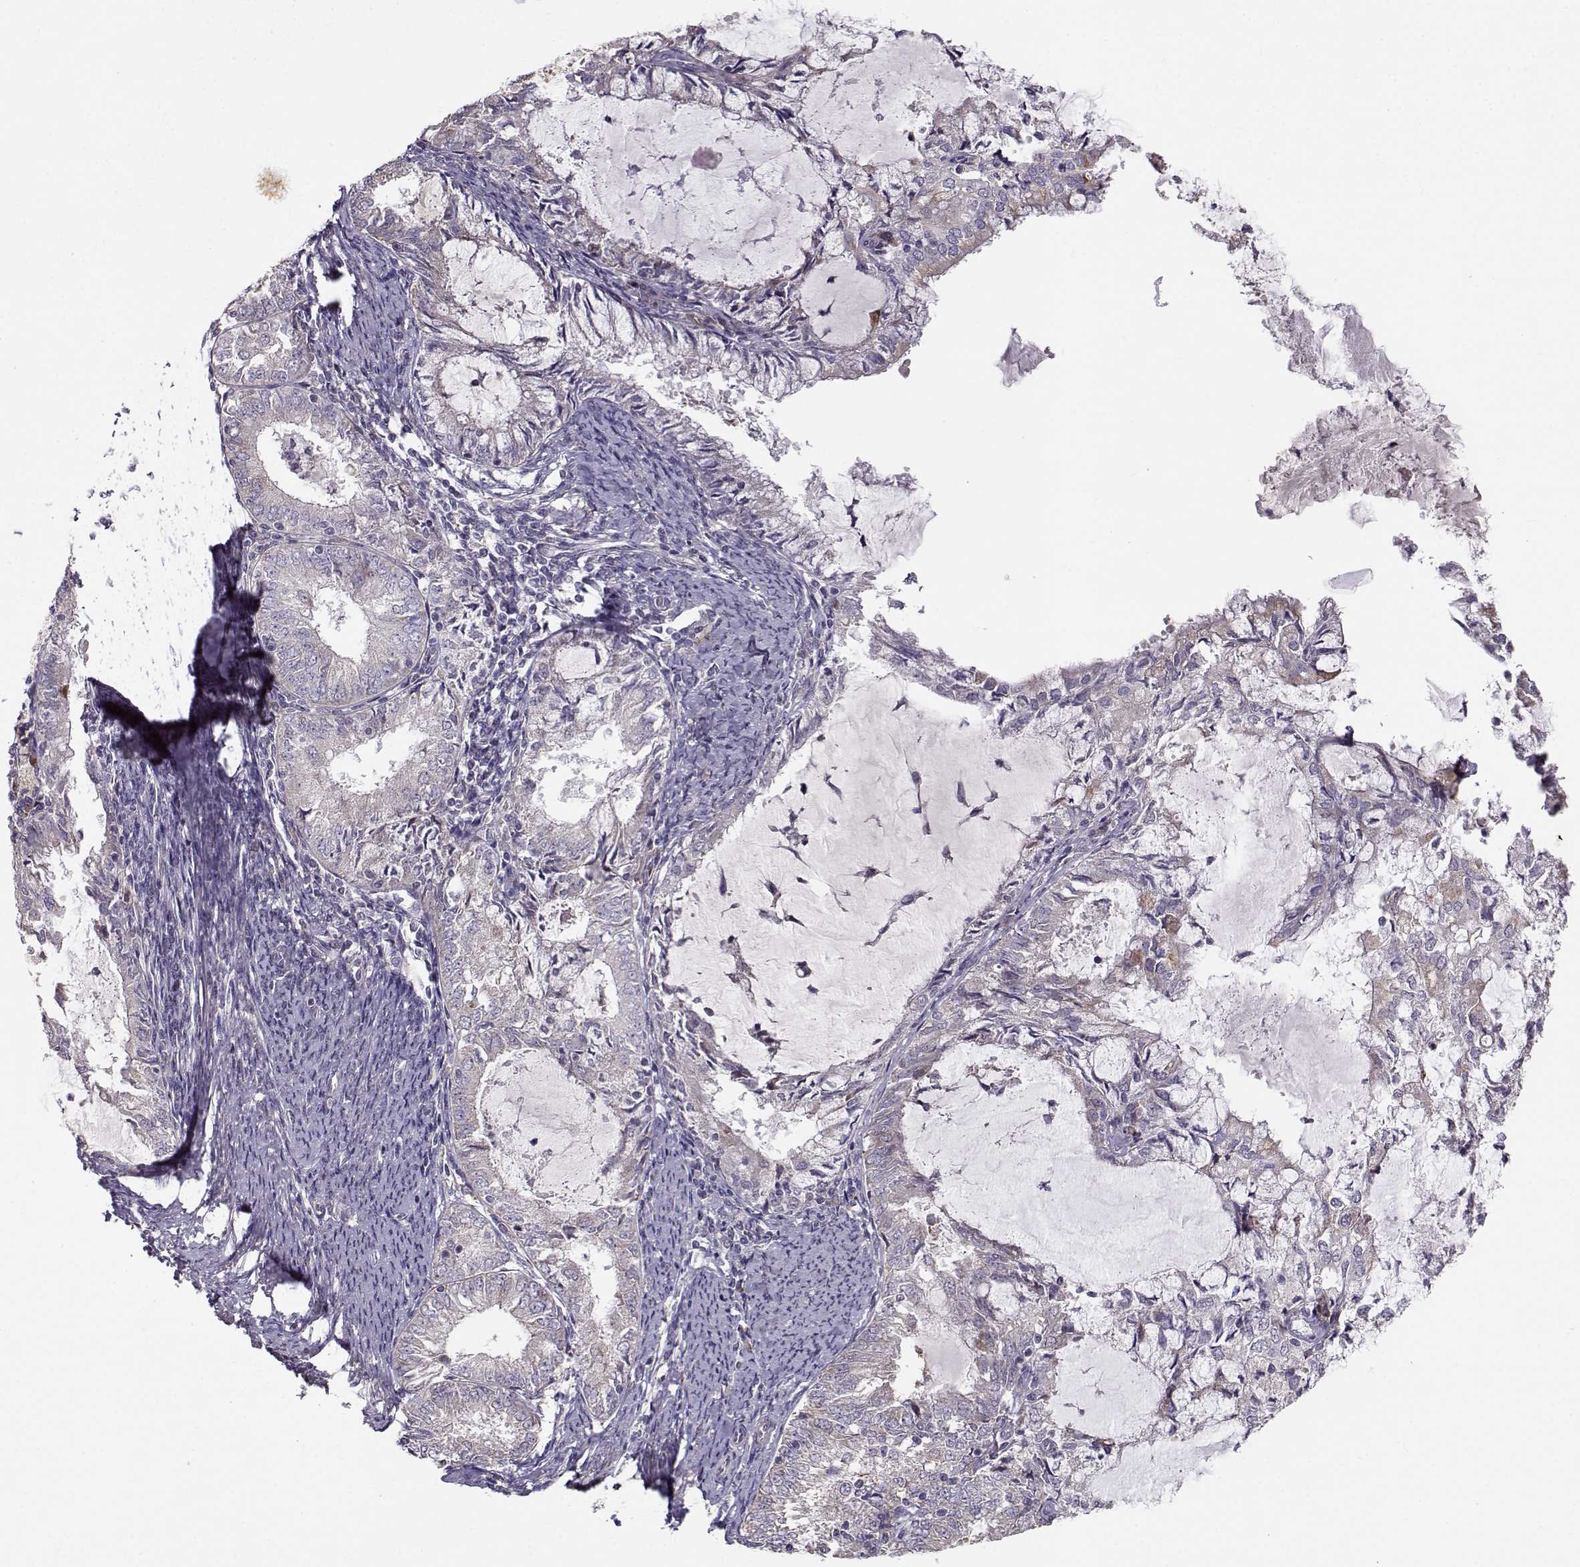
{"staining": {"intensity": "negative", "quantity": "none", "location": "none"}, "tissue": "endometrial cancer", "cell_type": "Tumor cells", "image_type": "cancer", "snomed": [{"axis": "morphology", "description": "Adenocarcinoma, NOS"}, {"axis": "topography", "description": "Endometrium"}], "caption": "IHC of human adenocarcinoma (endometrial) reveals no staining in tumor cells.", "gene": "ENTPD8", "patient": {"sex": "female", "age": 57}}